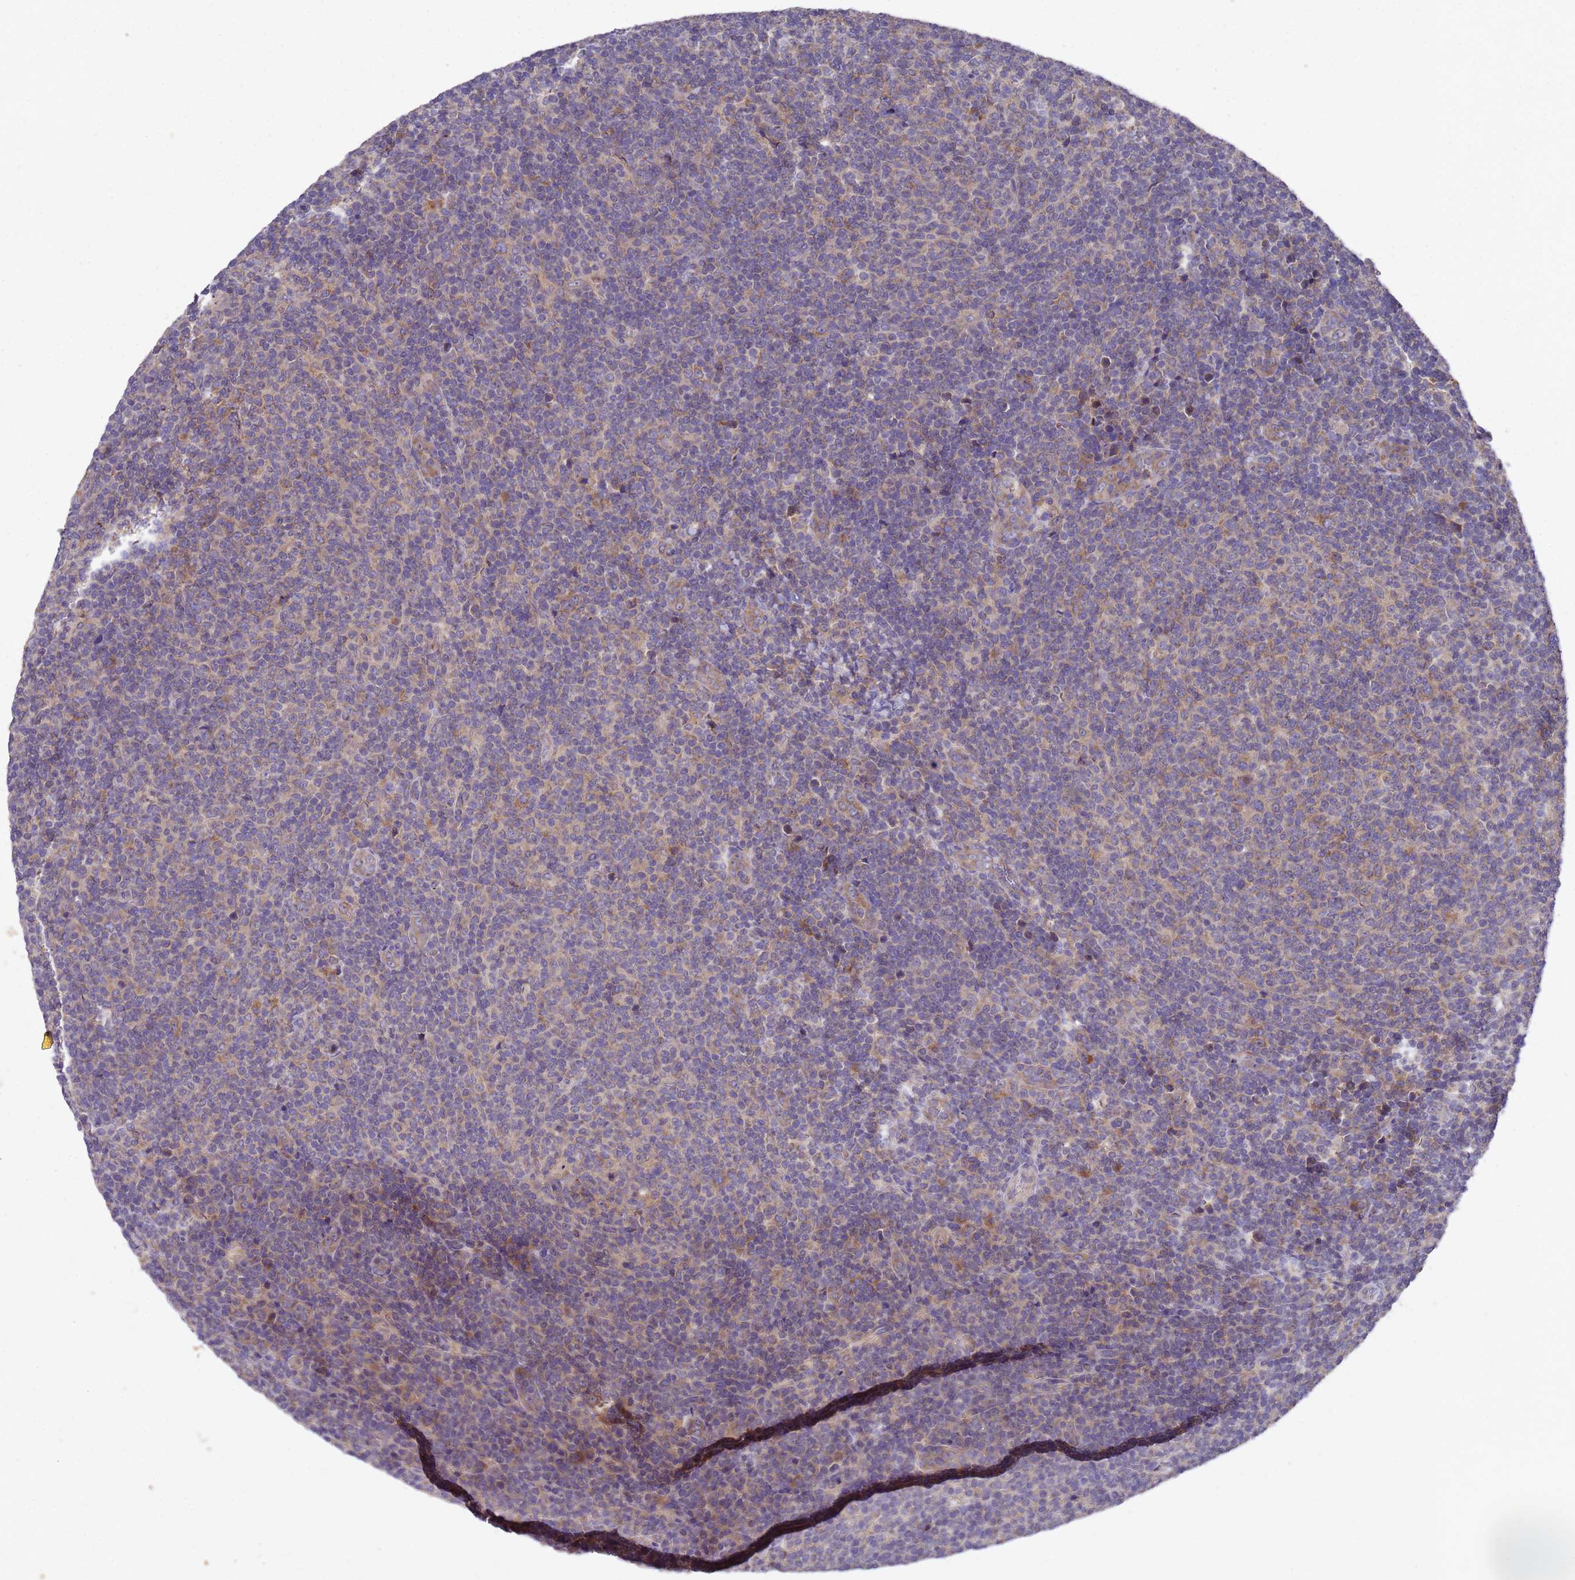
{"staining": {"intensity": "weak", "quantity": "25%-75%", "location": "cytoplasmic/membranous"}, "tissue": "lymphoma", "cell_type": "Tumor cells", "image_type": "cancer", "snomed": [{"axis": "morphology", "description": "Malignant lymphoma, non-Hodgkin's type, Low grade"}, {"axis": "topography", "description": "Lymph node"}], "caption": "High-magnification brightfield microscopy of lymphoma stained with DAB (3,3'-diaminobenzidine) (brown) and counterstained with hematoxylin (blue). tumor cells exhibit weak cytoplasmic/membranous positivity is seen in approximately25%-75% of cells.", "gene": "DCAF12L2", "patient": {"sex": "male", "age": 66}}